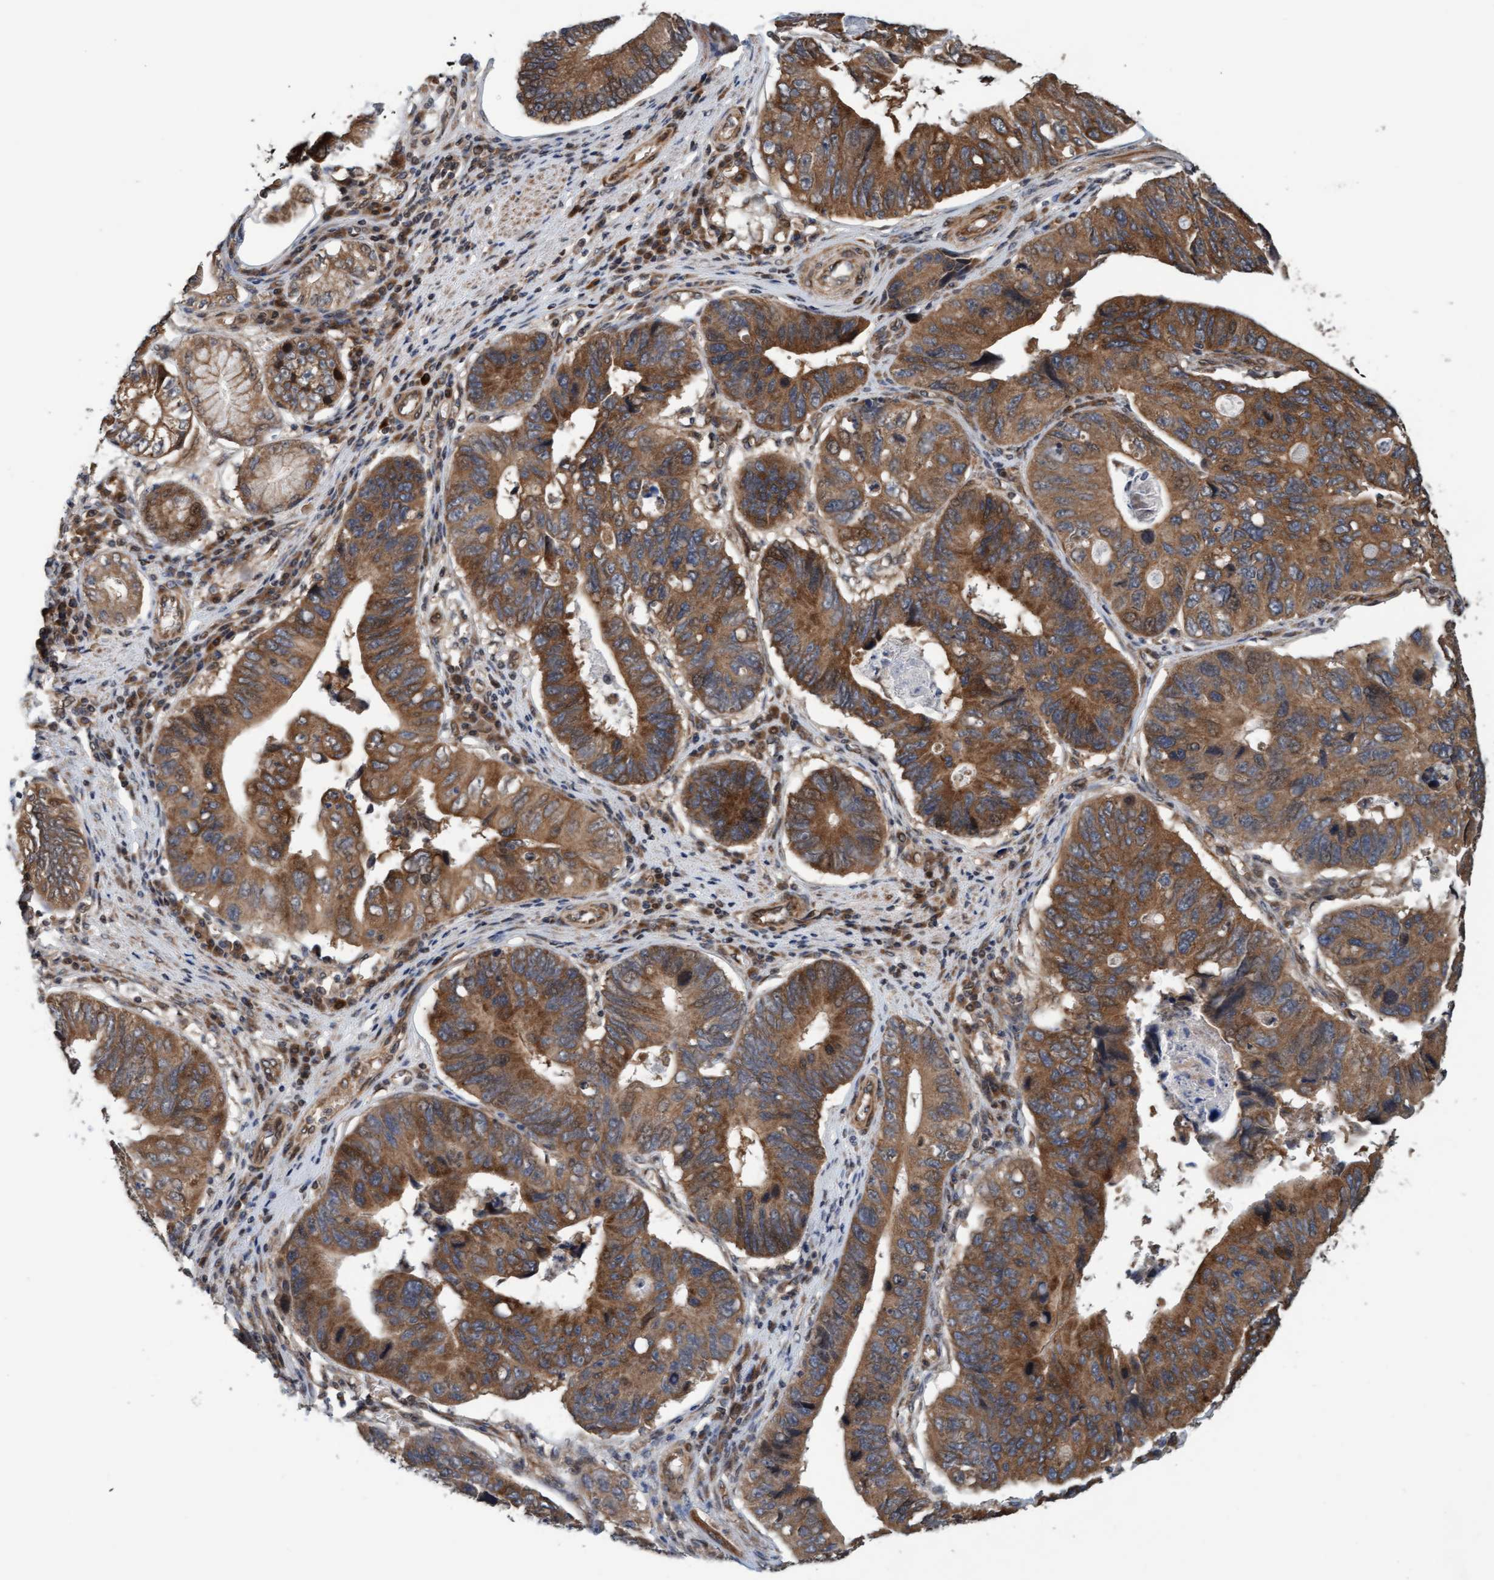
{"staining": {"intensity": "moderate", "quantity": ">75%", "location": "cytoplasmic/membranous"}, "tissue": "stomach cancer", "cell_type": "Tumor cells", "image_type": "cancer", "snomed": [{"axis": "morphology", "description": "Adenocarcinoma, NOS"}, {"axis": "topography", "description": "Stomach"}], "caption": "The image reveals staining of stomach adenocarcinoma, revealing moderate cytoplasmic/membranous protein expression (brown color) within tumor cells. The staining was performed using DAB, with brown indicating positive protein expression. Nuclei are stained blue with hematoxylin.", "gene": "MLXIP", "patient": {"sex": "male", "age": 59}}